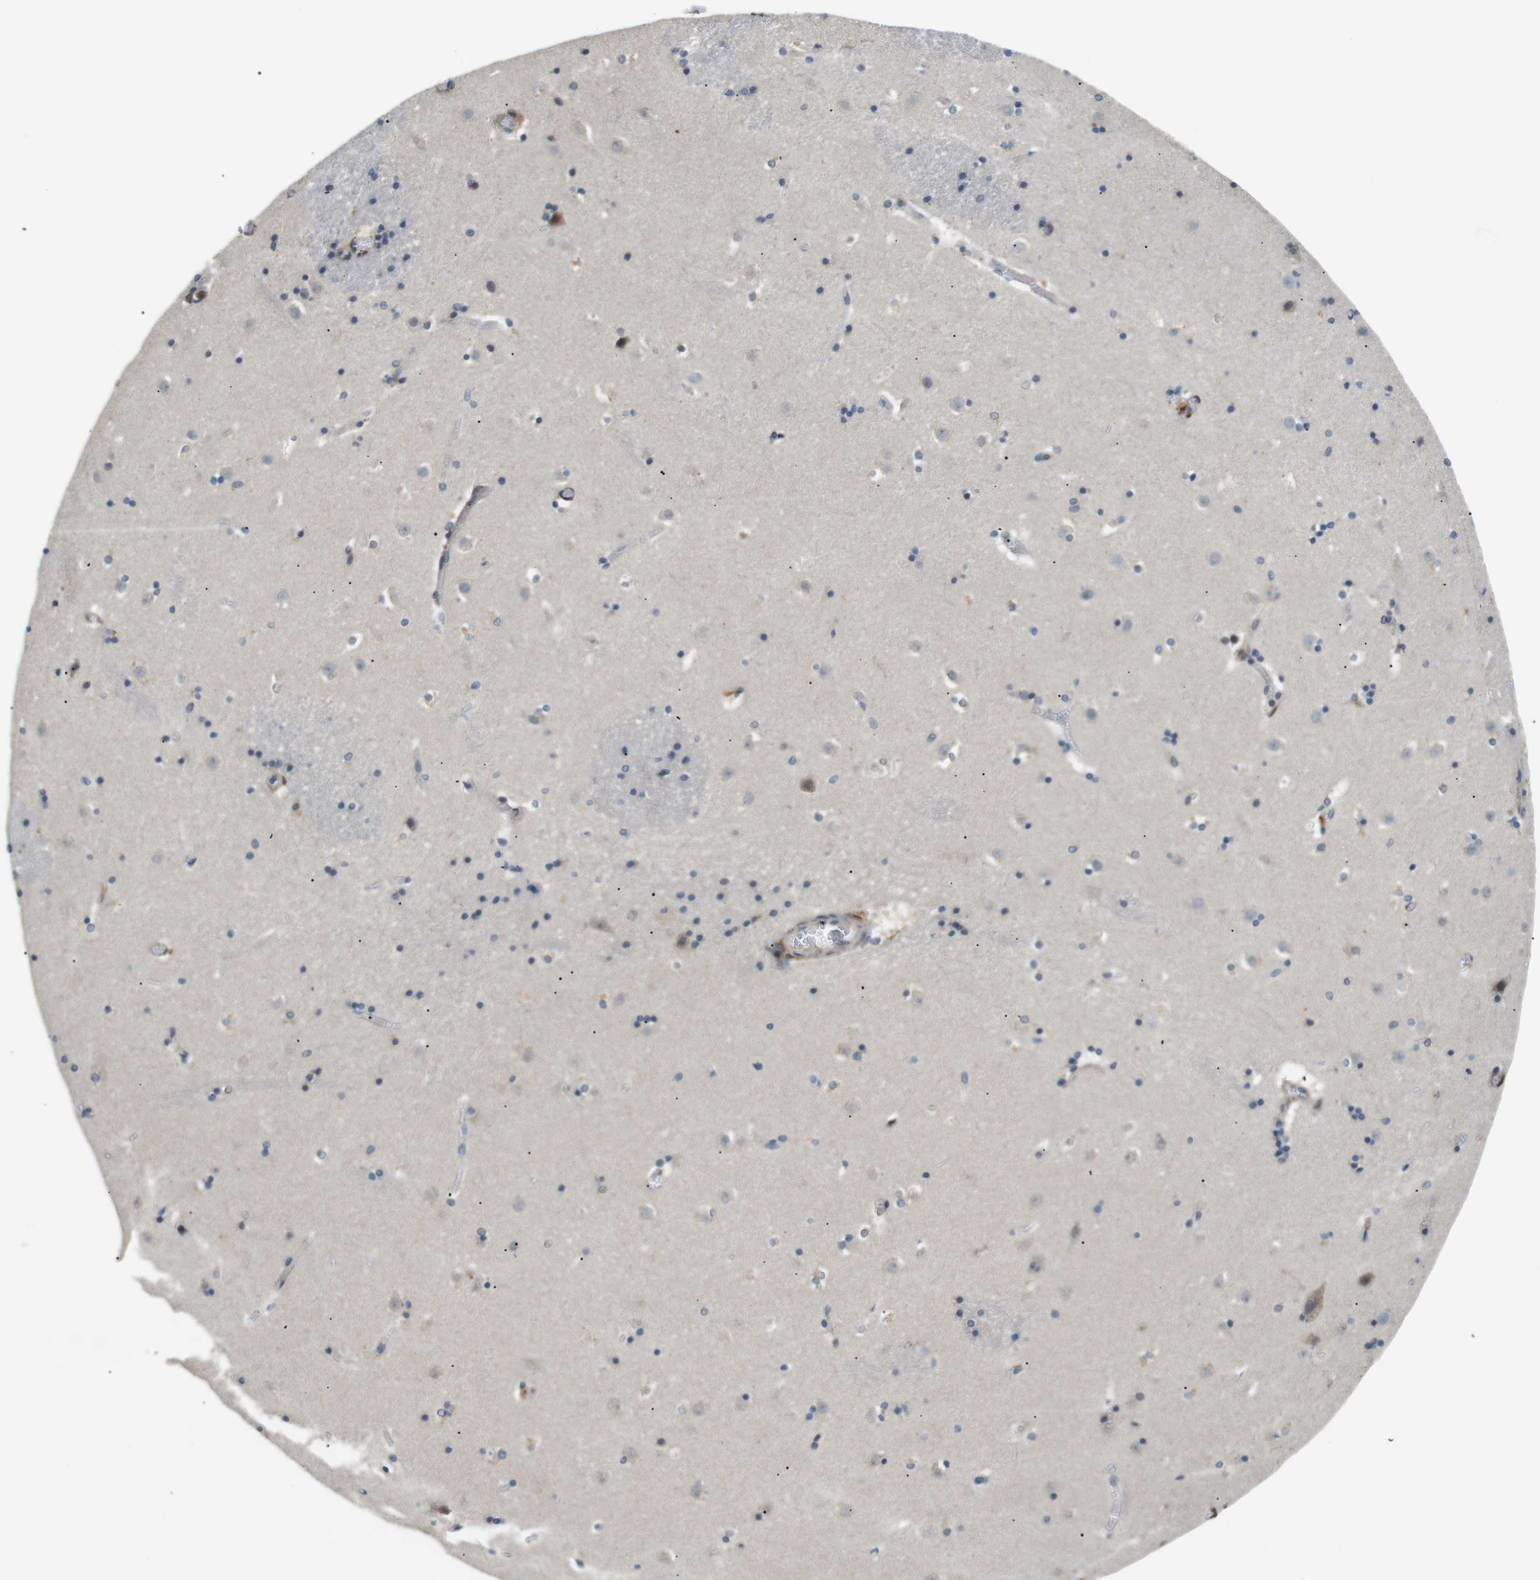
{"staining": {"intensity": "weak", "quantity": "<25%", "location": "cytoplasmic/membranous"}, "tissue": "caudate", "cell_type": "Glial cells", "image_type": "normal", "snomed": [{"axis": "morphology", "description": "Normal tissue, NOS"}, {"axis": "topography", "description": "Lateral ventricle wall"}], "caption": "DAB (3,3'-diaminobenzidine) immunohistochemical staining of normal caudate demonstrates no significant staining in glial cells. The staining was performed using DAB to visualize the protein expression in brown, while the nuclei were stained in blue with hematoxylin (Magnification: 20x).", "gene": "P2RY1", "patient": {"sex": "male", "age": 45}}